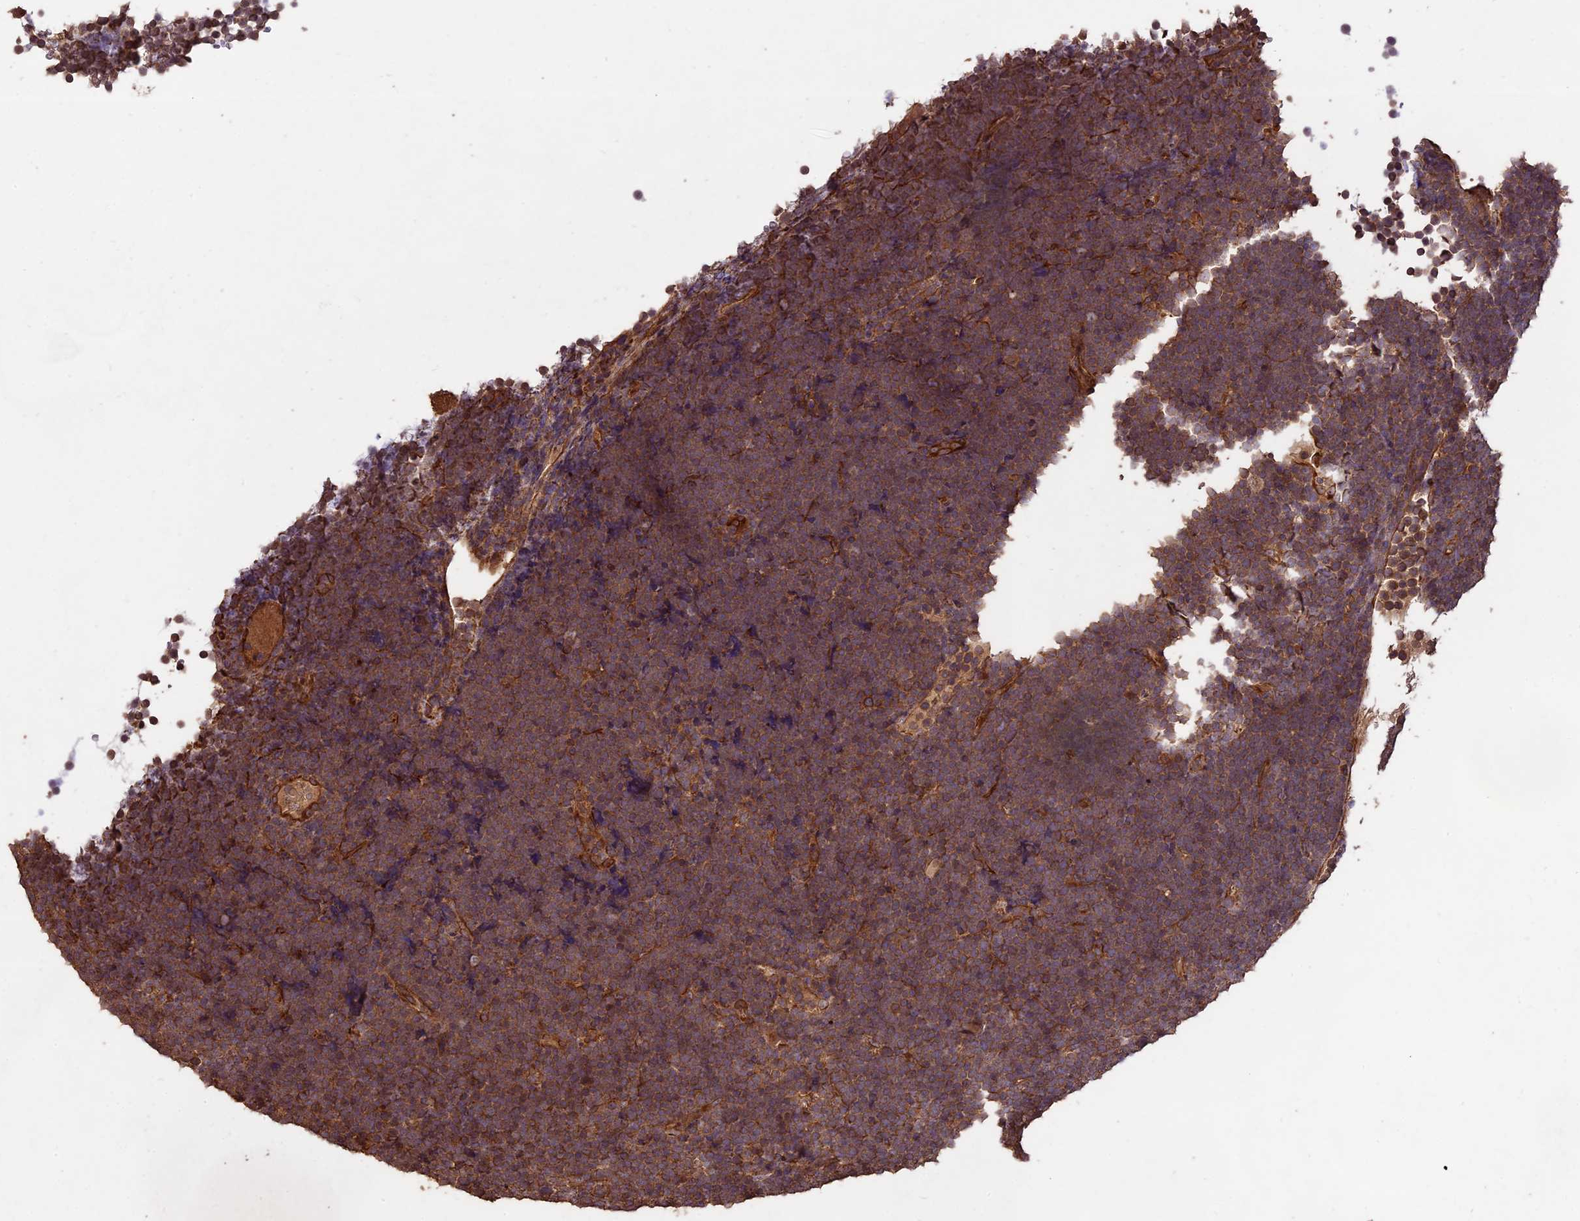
{"staining": {"intensity": "moderate", "quantity": ">75%", "location": "cytoplasmic/membranous"}, "tissue": "lymphoma", "cell_type": "Tumor cells", "image_type": "cancer", "snomed": [{"axis": "morphology", "description": "Malignant lymphoma, non-Hodgkin's type, High grade"}, {"axis": "topography", "description": "Lymph node"}], "caption": "This photomicrograph reveals lymphoma stained with IHC to label a protein in brown. The cytoplasmic/membranous of tumor cells show moderate positivity for the protein. Nuclei are counter-stained blue.", "gene": "TTLL10", "patient": {"sex": "male", "age": 13}}